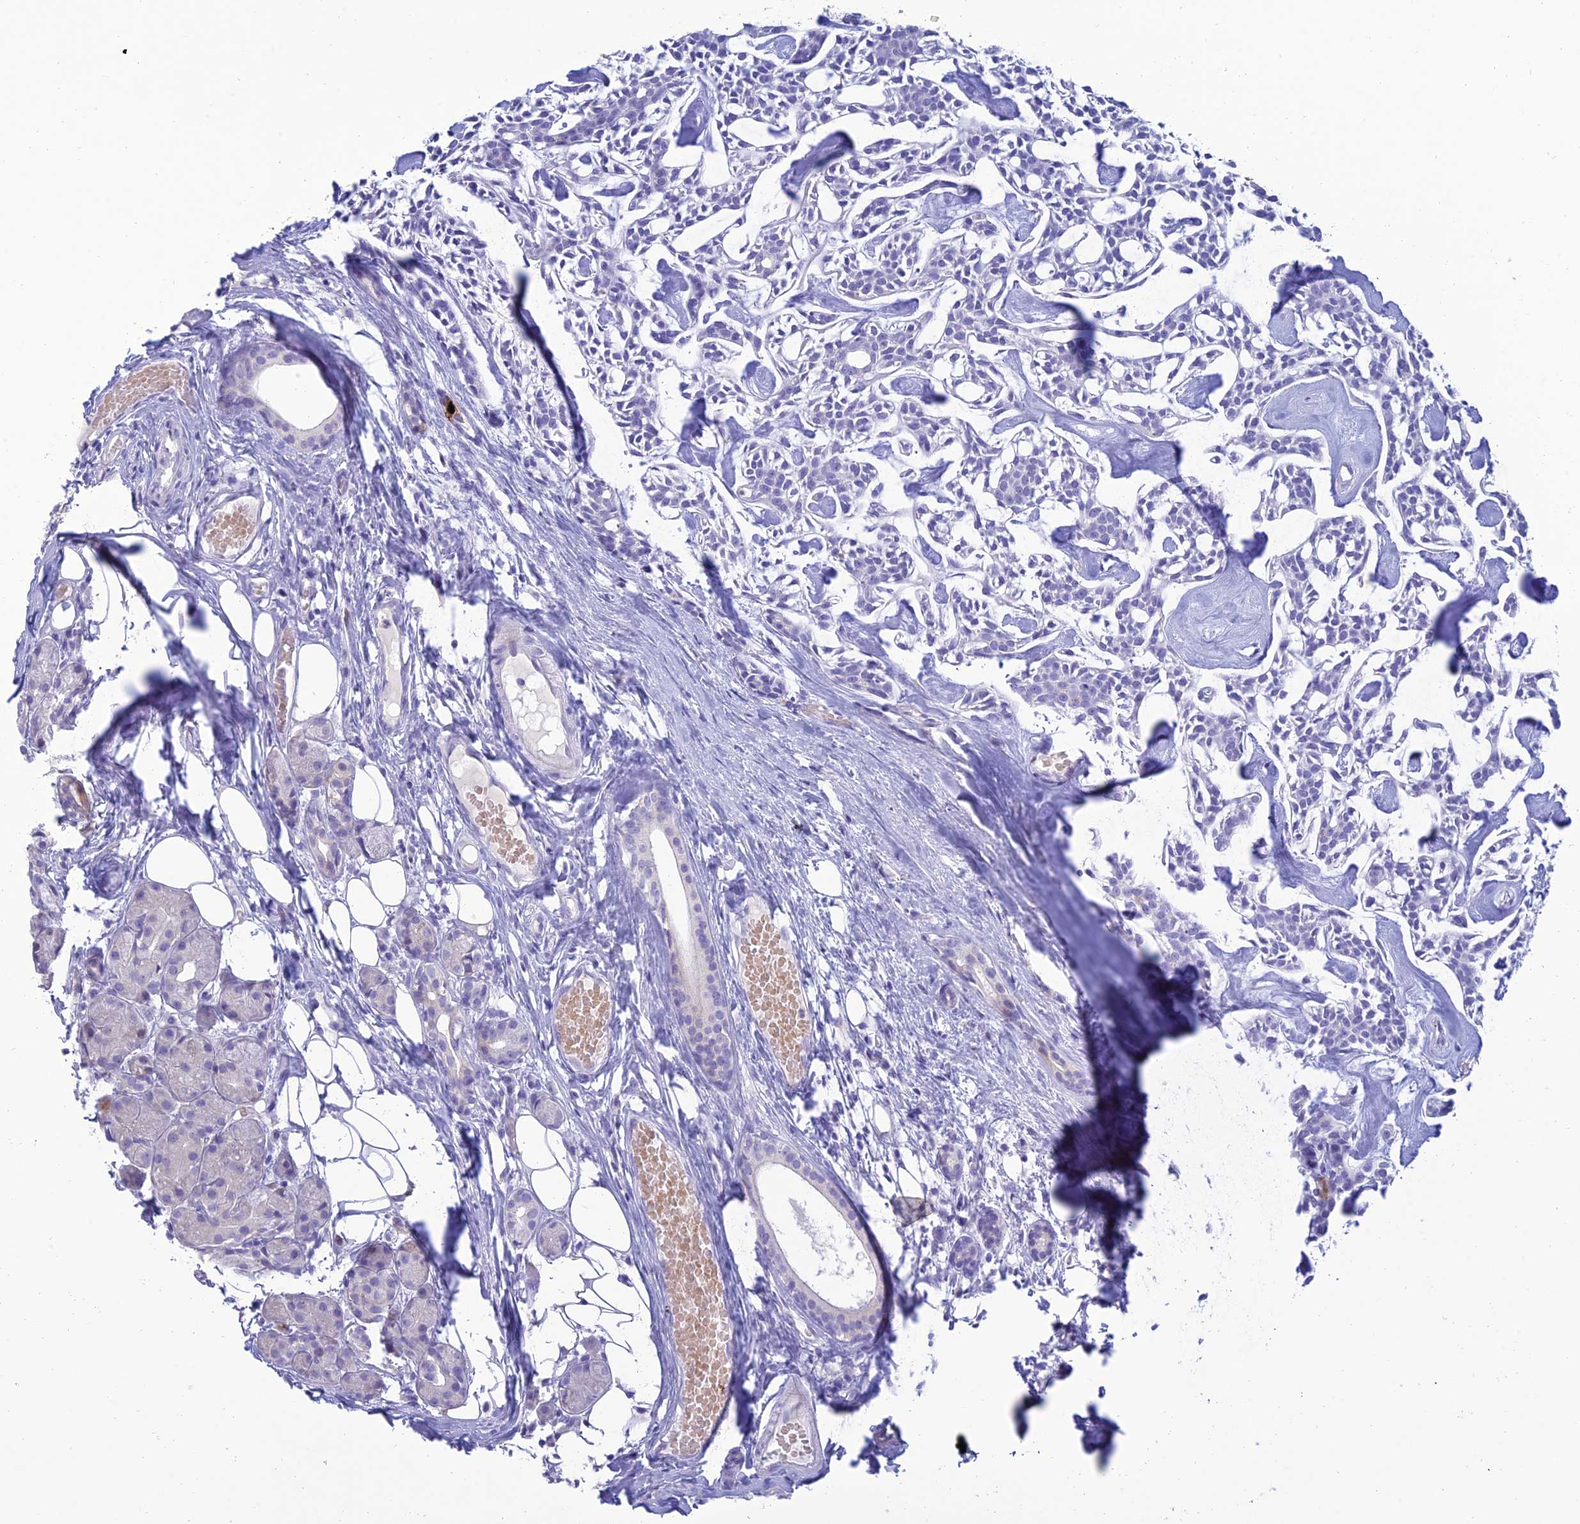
{"staining": {"intensity": "negative", "quantity": "none", "location": "none"}, "tissue": "head and neck cancer", "cell_type": "Tumor cells", "image_type": "cancer", "snomed": [{"axis": "morphology", "description": "Adenocarcinoma, NOS"}, {"axis": "topography", "description": "Salivary gland"}, {"axis": "topography", "description": "Head-Neck"}], "caption": "A micrograph of human head and neck cancer is negative for staining in tumor cells.", "gene": "MAL2", "patient": {"sex": "male", "age": 55}}